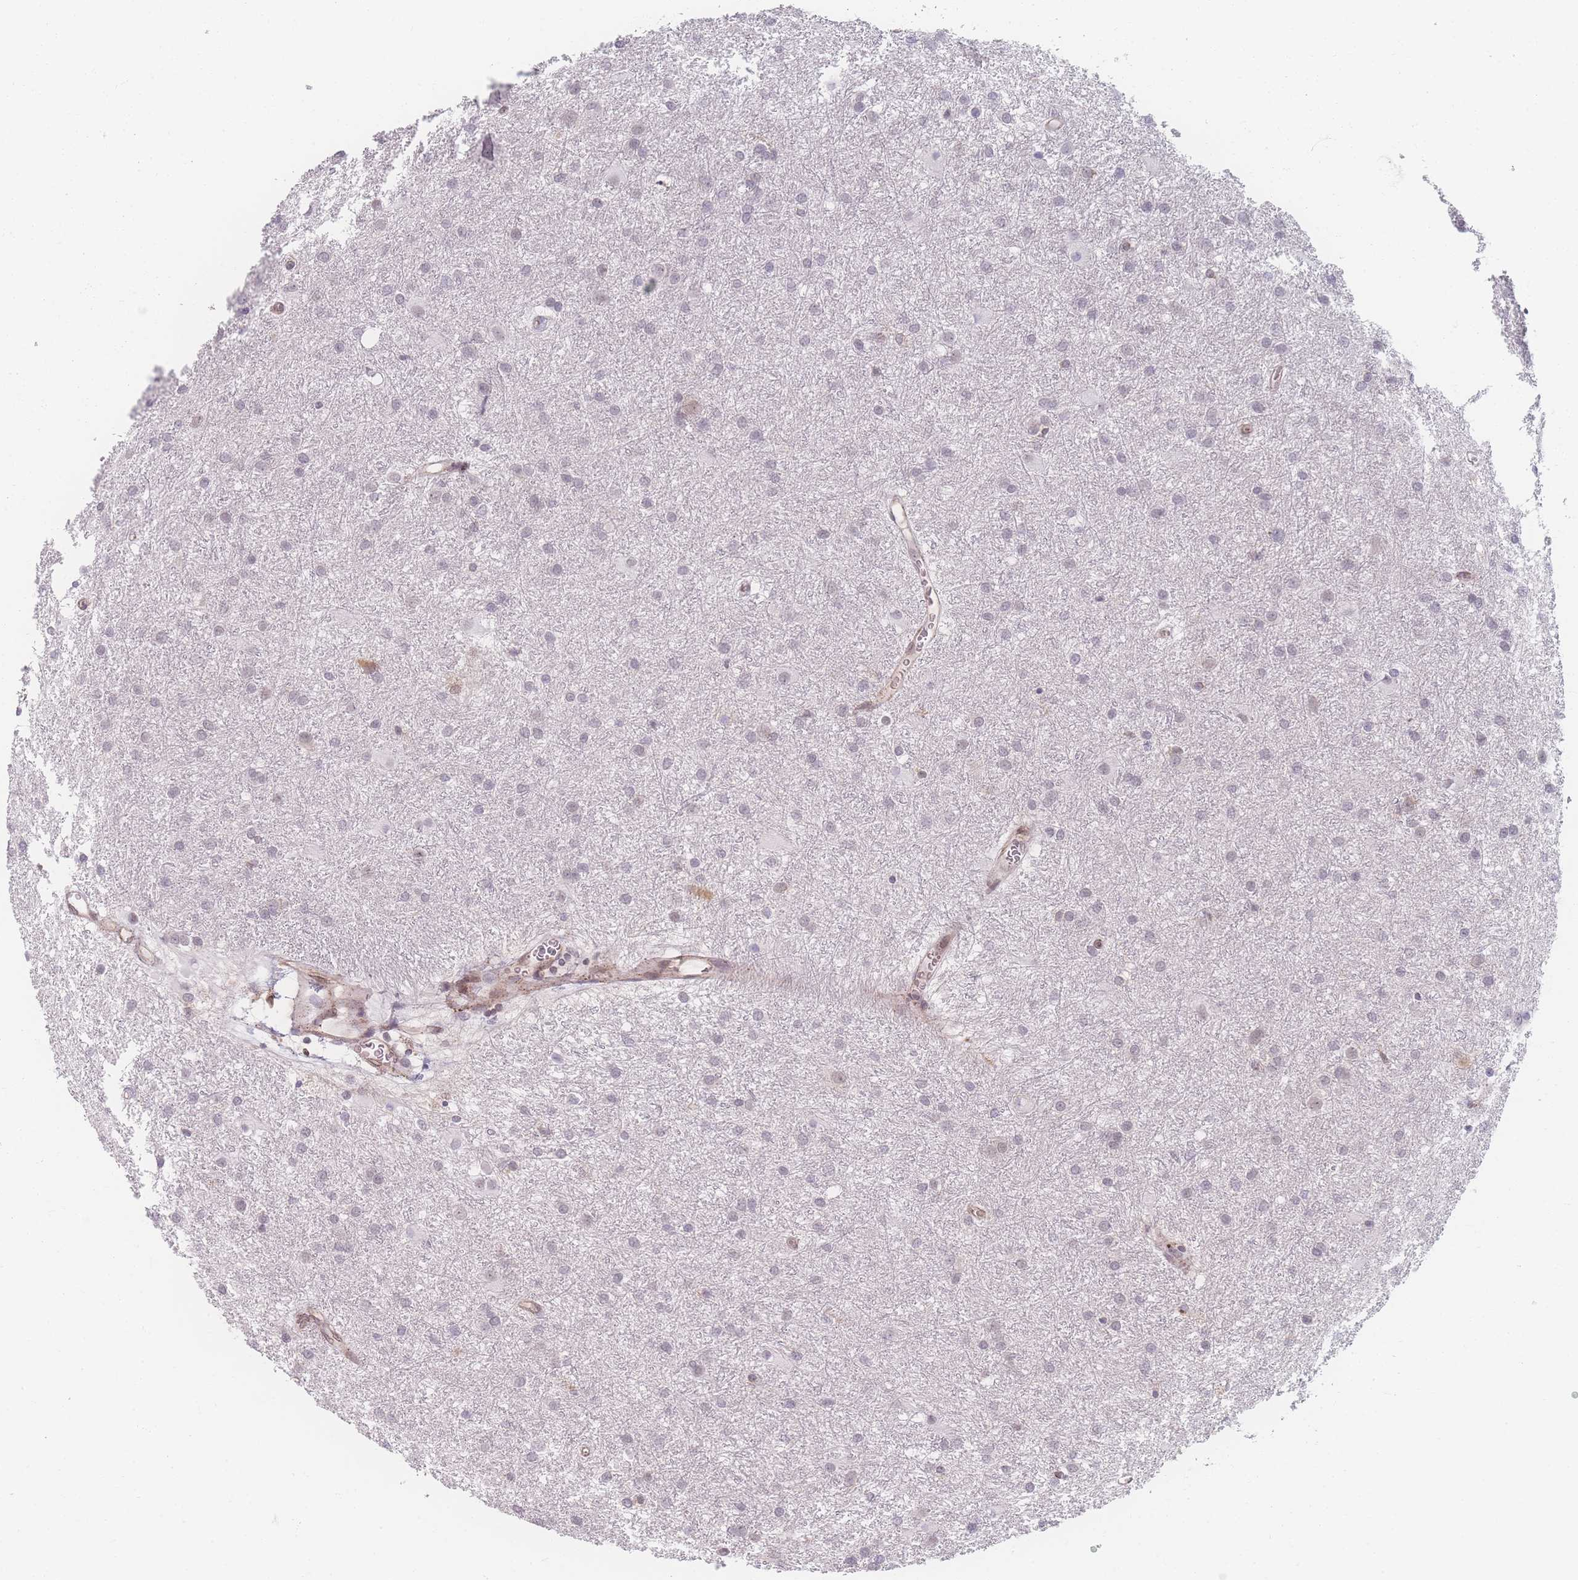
{"staining": {"intensity": "negative", "quantity": "none", "location": "none"}, "tissue": "glioma", "cell_type": "Tumor cells", "image_type": "cancer", "snomed": [{"axis": "morphology", "description": "Glioma, malignant, High grade"}, {"axis": "topography", "description": "Brain"}], "caption": "Glioma was stained to show a protein in brown. There is no significant staining in tumor cells.", "gene": "ZC3H13", "patient": {"sex": "female", "age": 50}}